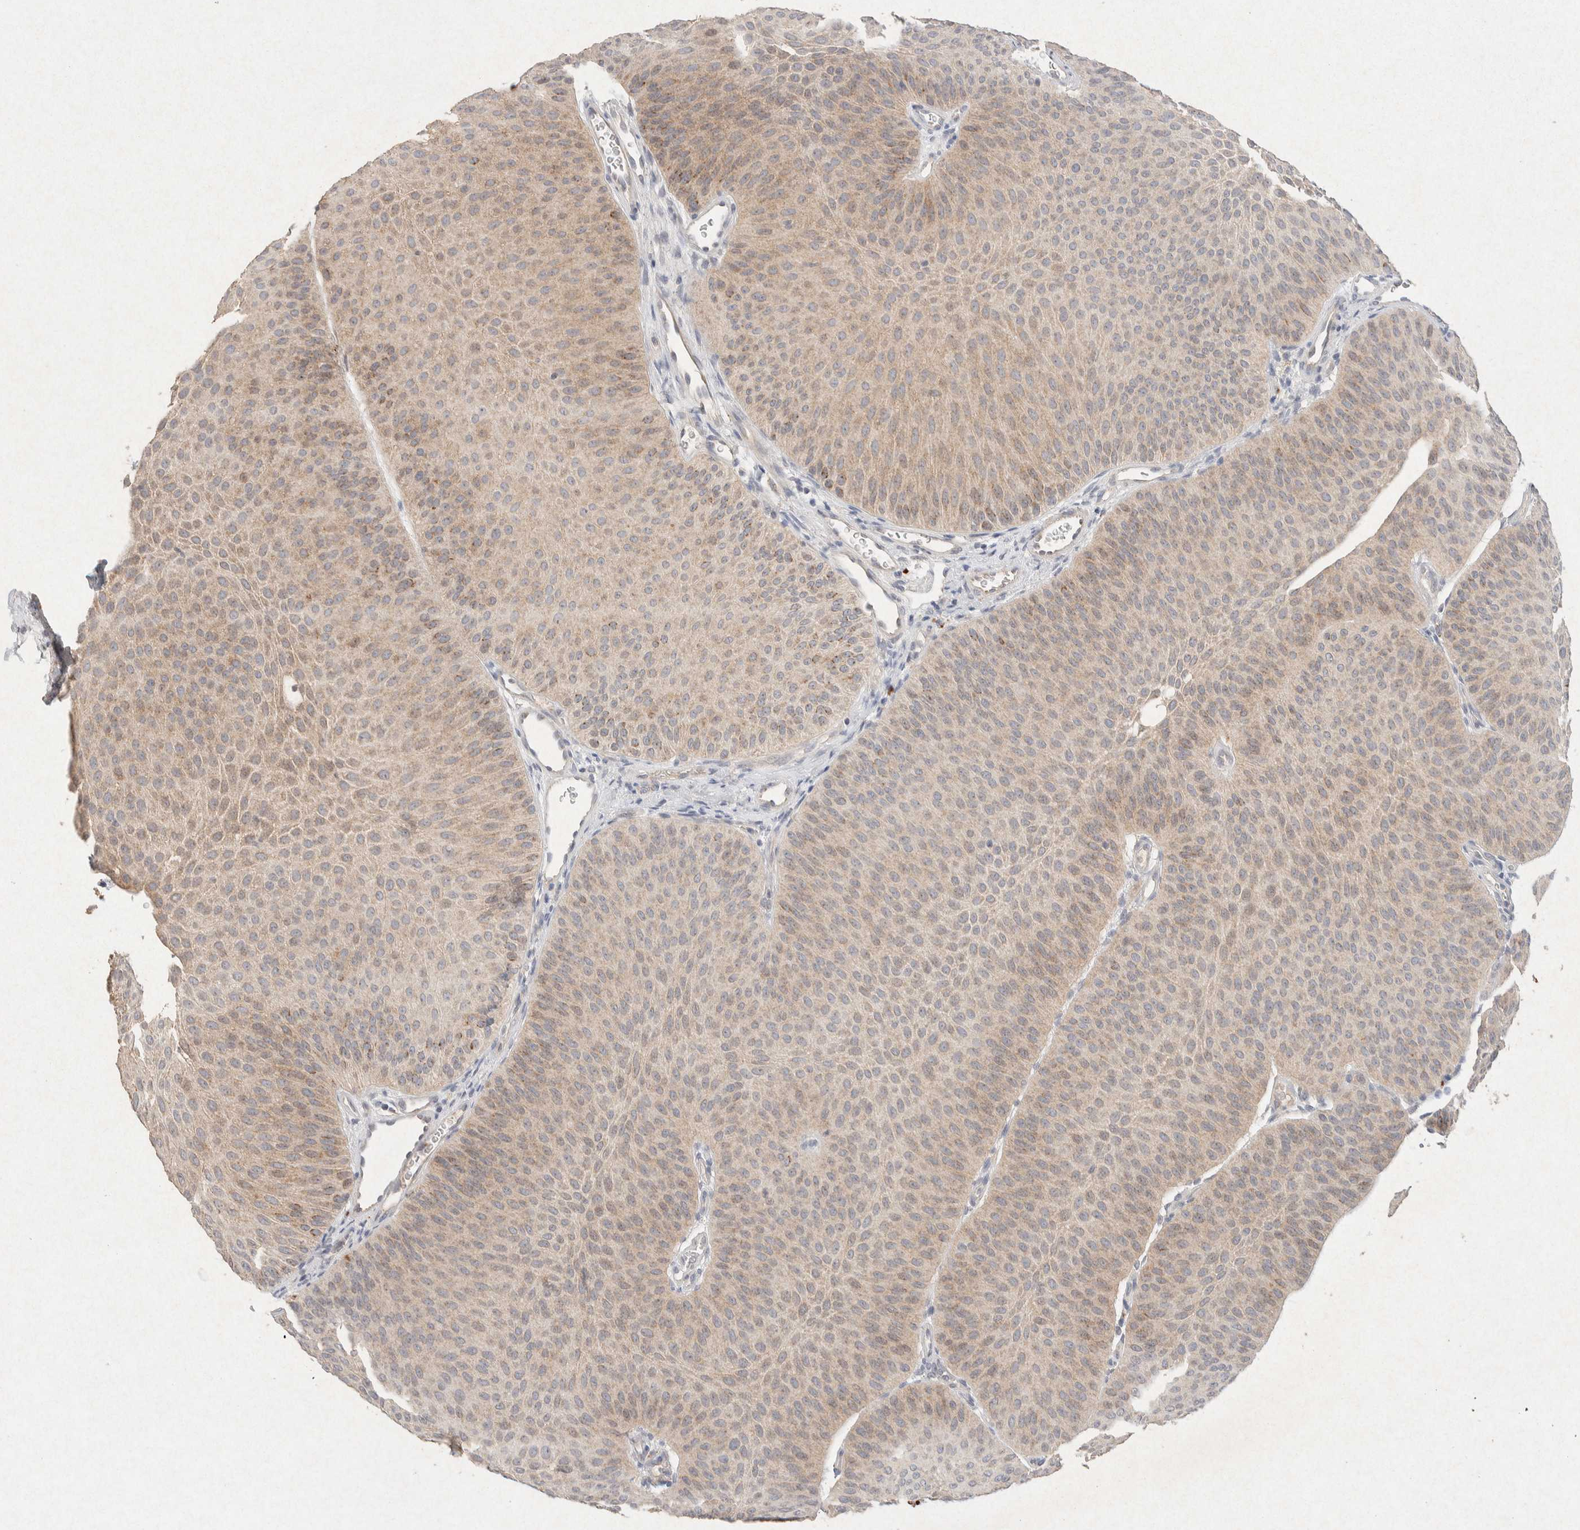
{"staining": {"intensity": "weak", "quantity": ">75%", "location": "cytoplasmic/membranous"}, "tissue": "urothelial cancer", "cell_type": "Tumor cells", "image_type": "cancer", "snomed": [{"axis": "morphology", "description": "Urothelial carcinoma, Low grade"}, {"axis": "topography", "description": "Urinary bladder"}], "caption": "Immunohistochemistry image of neoplastic tissue: human urothelial carcinoma (low-grade) stained using IHC shows low levels of weak protein expression localized specifically in the cytoplasmic/membranous of tumor cells, appearing as a cytoplasmic/membranous brown color.", "gene": "GNAI1", "patient": {"sex": "female", "age": 60}}